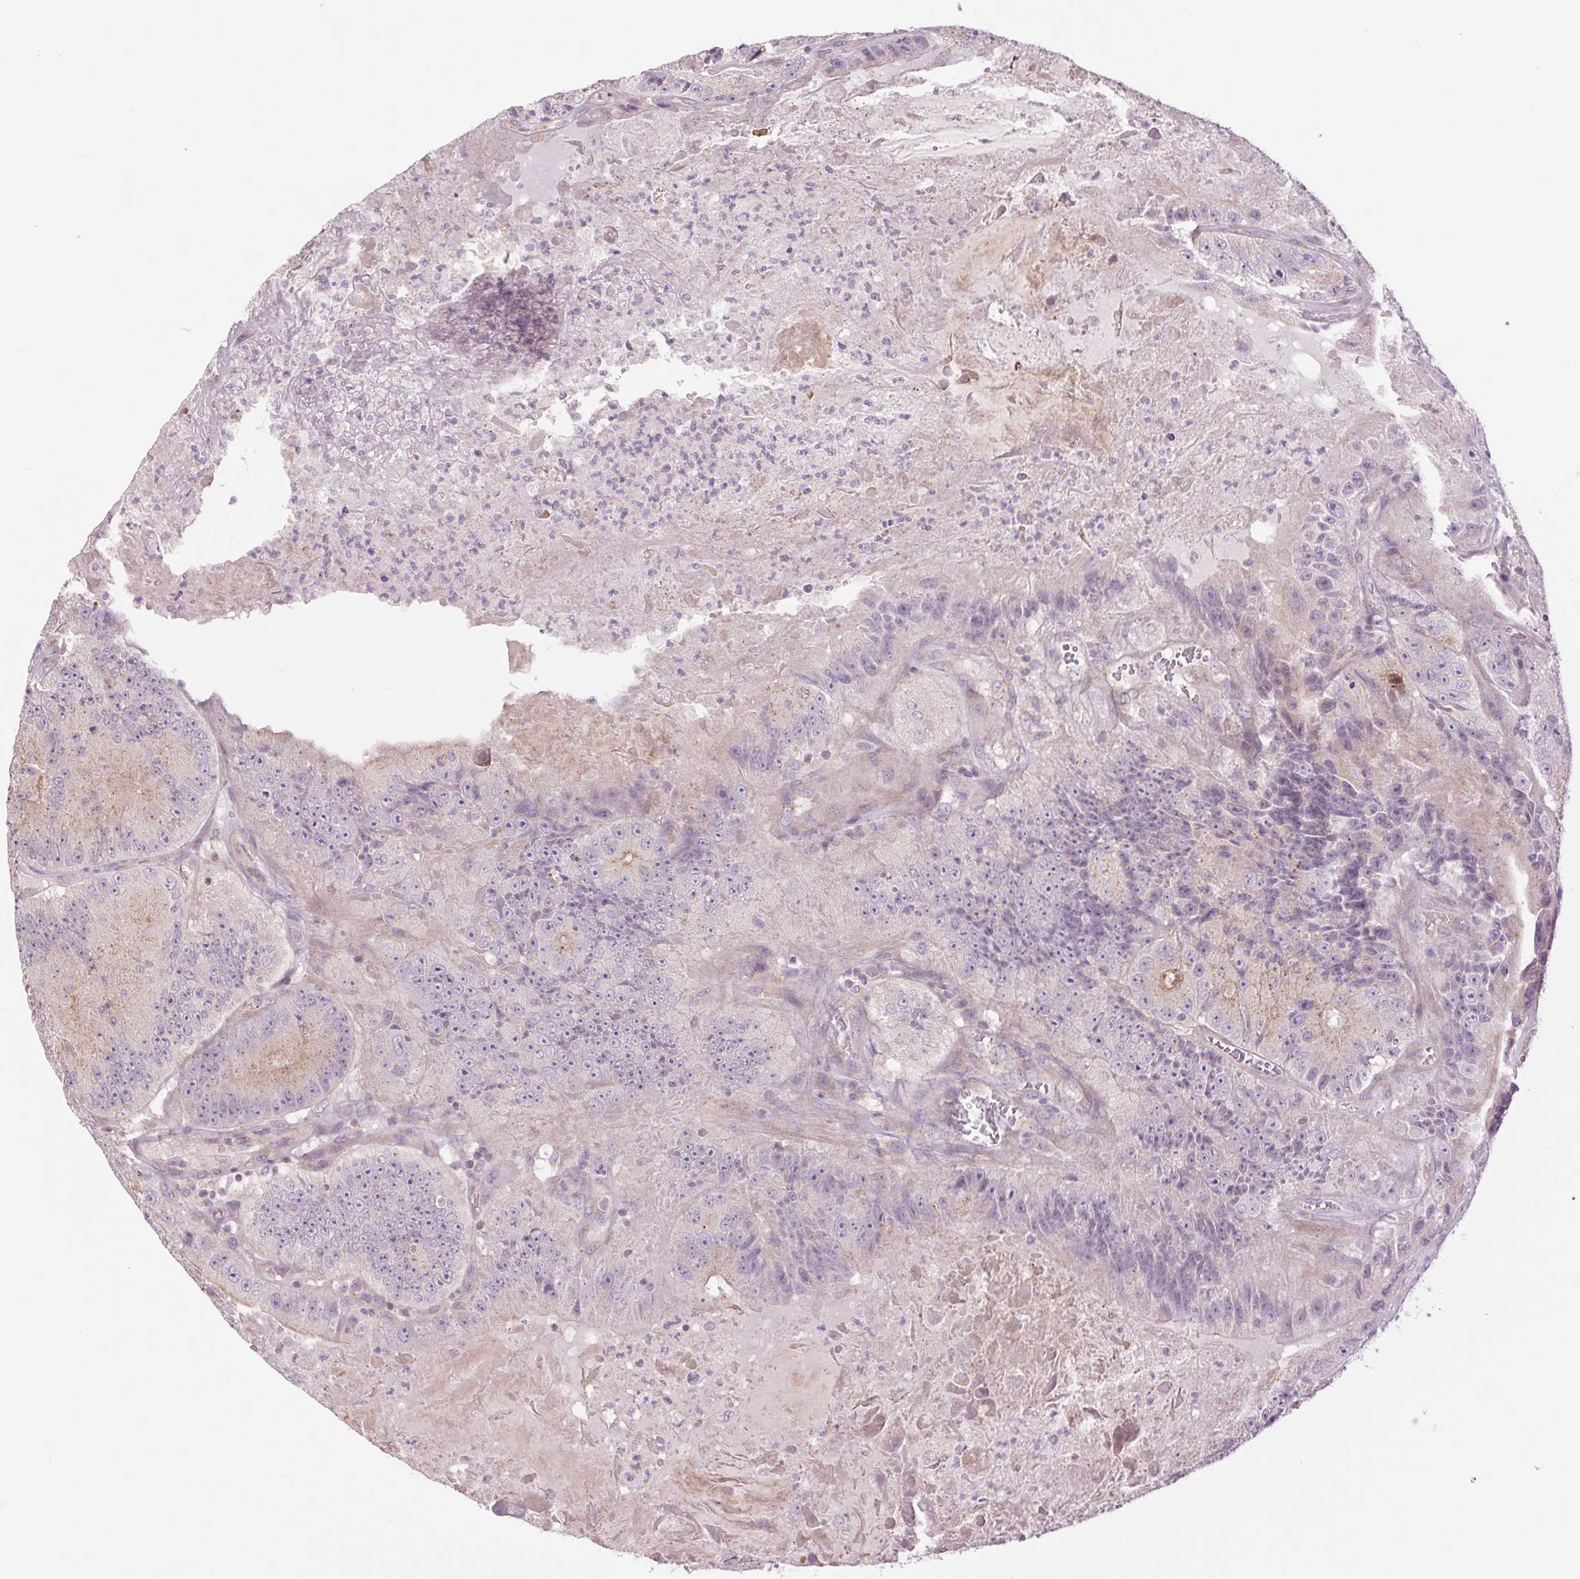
{"staining": {"intensity": "weak", "quantity": "<25%", "location": "cytoplasmic/membranous"}, "tissue": "colorectal cancer", "cell_type": "Tumor cells", "image_type": "cancer", "snomed": [{"axis": "morphology", "description": "Adenocarcinoma, NOS"}, {"axis": "topography", "description": "Colon"}], "caption": "The image exhibits no significant staining in tumor cells of colorectal cancer (adenocarcinoma).", "gene": "CTNNA3", "patient": {"sex": "female", "age": 86}}